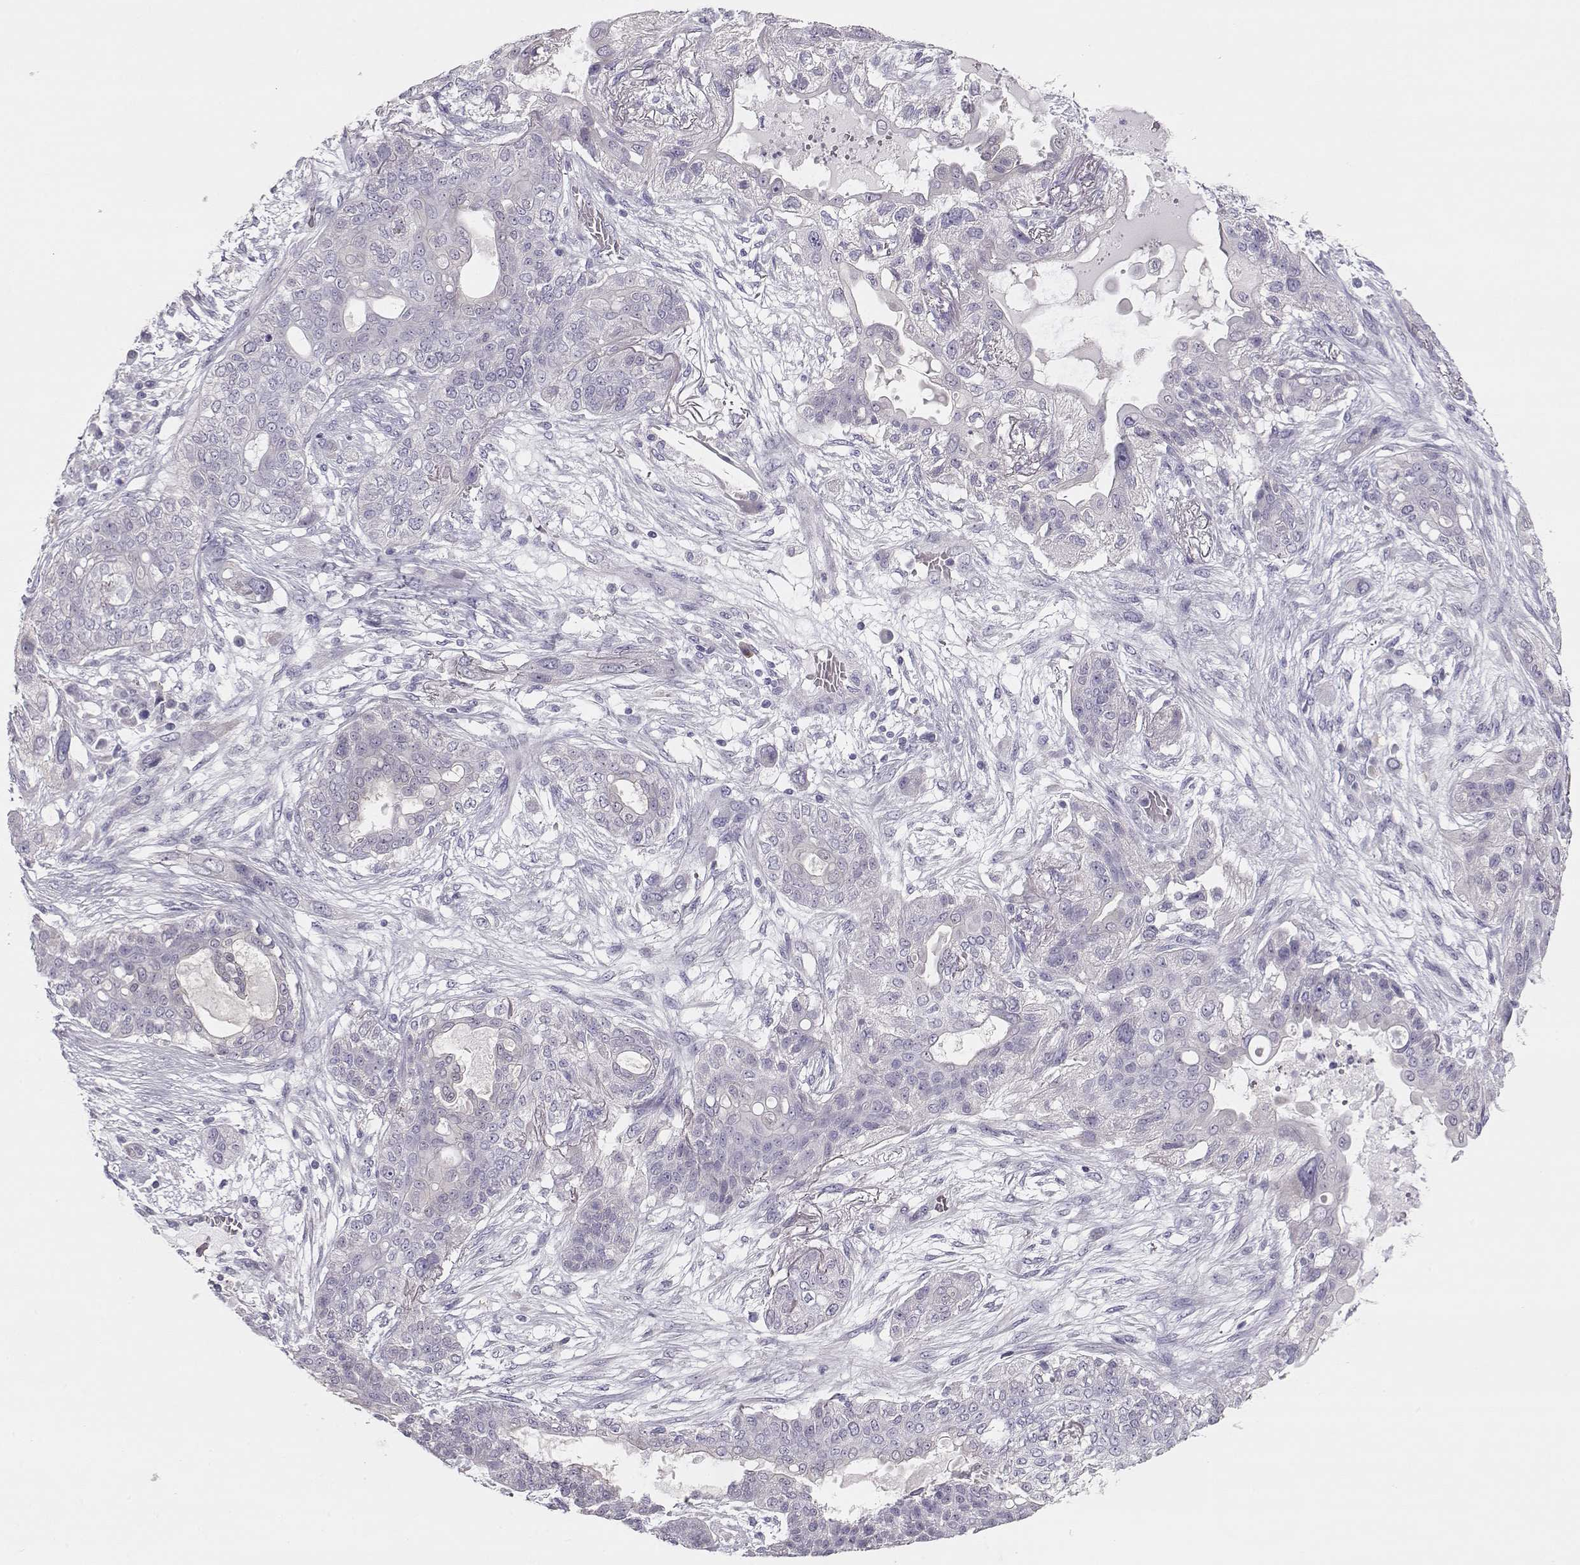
{"staining": {"intensity": "negative", "quantity": "none", "location": "none"}, "tissue": "lung cancer", "cell_type": "Tumor cells", "image_type": "cancer", "snomed": [{"axis": "morphology", "description": "Squamous cell carcinoma, NOS"}, {"axis": "topography", "description": "Lung"}], "caption": "IHC photomicrograph of neoplastic tissue: human lung squamous cell carcinoma stained with DAB (3,3'-diaminobenzidine) displays no significant protein staining in tumor cells.", "gene": "GLIPR1L2", "patient": {"sex": "female", "age": 70}}